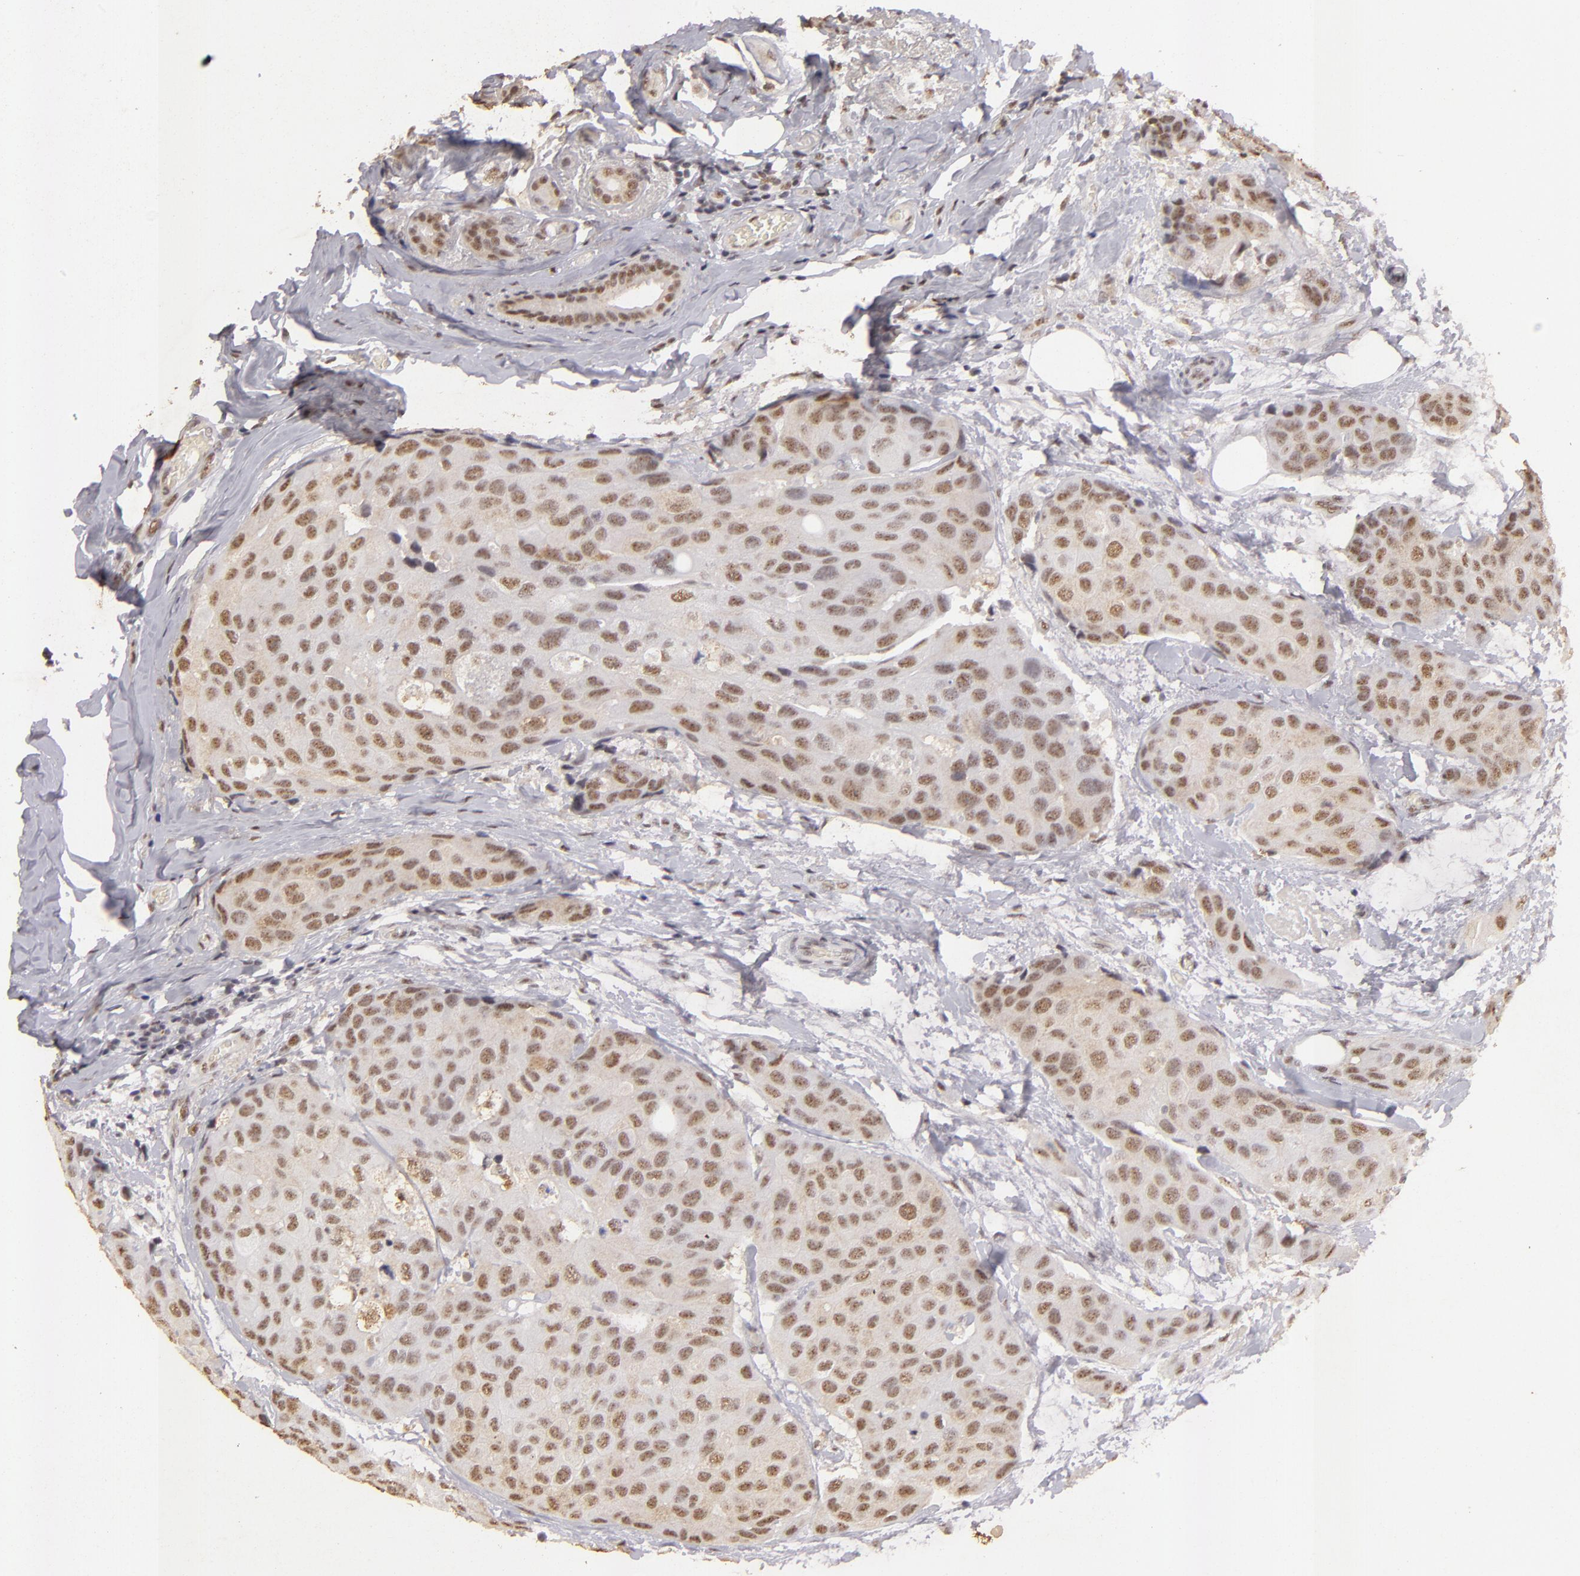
{"staining": {"intensity": "moderate", "quantity": ">75%", "location": "nuclear"}, "tissue": "breast cancer", "cell_type": "Tumor cells", "image_type": "cancer", "snomed": [{"axis": "morphology", "description": "Duct carcinoma"}, {"axis": "topography", "description": "Breast"}], "caption": "About >75% of tumor cells in human breast infiltrating ductal carcinoma show moderate nuclear protein staining as visualized by brown immunohistochemical staining.", "gene": "CBX3", "patient": {"sex": "female", "age": 68}}